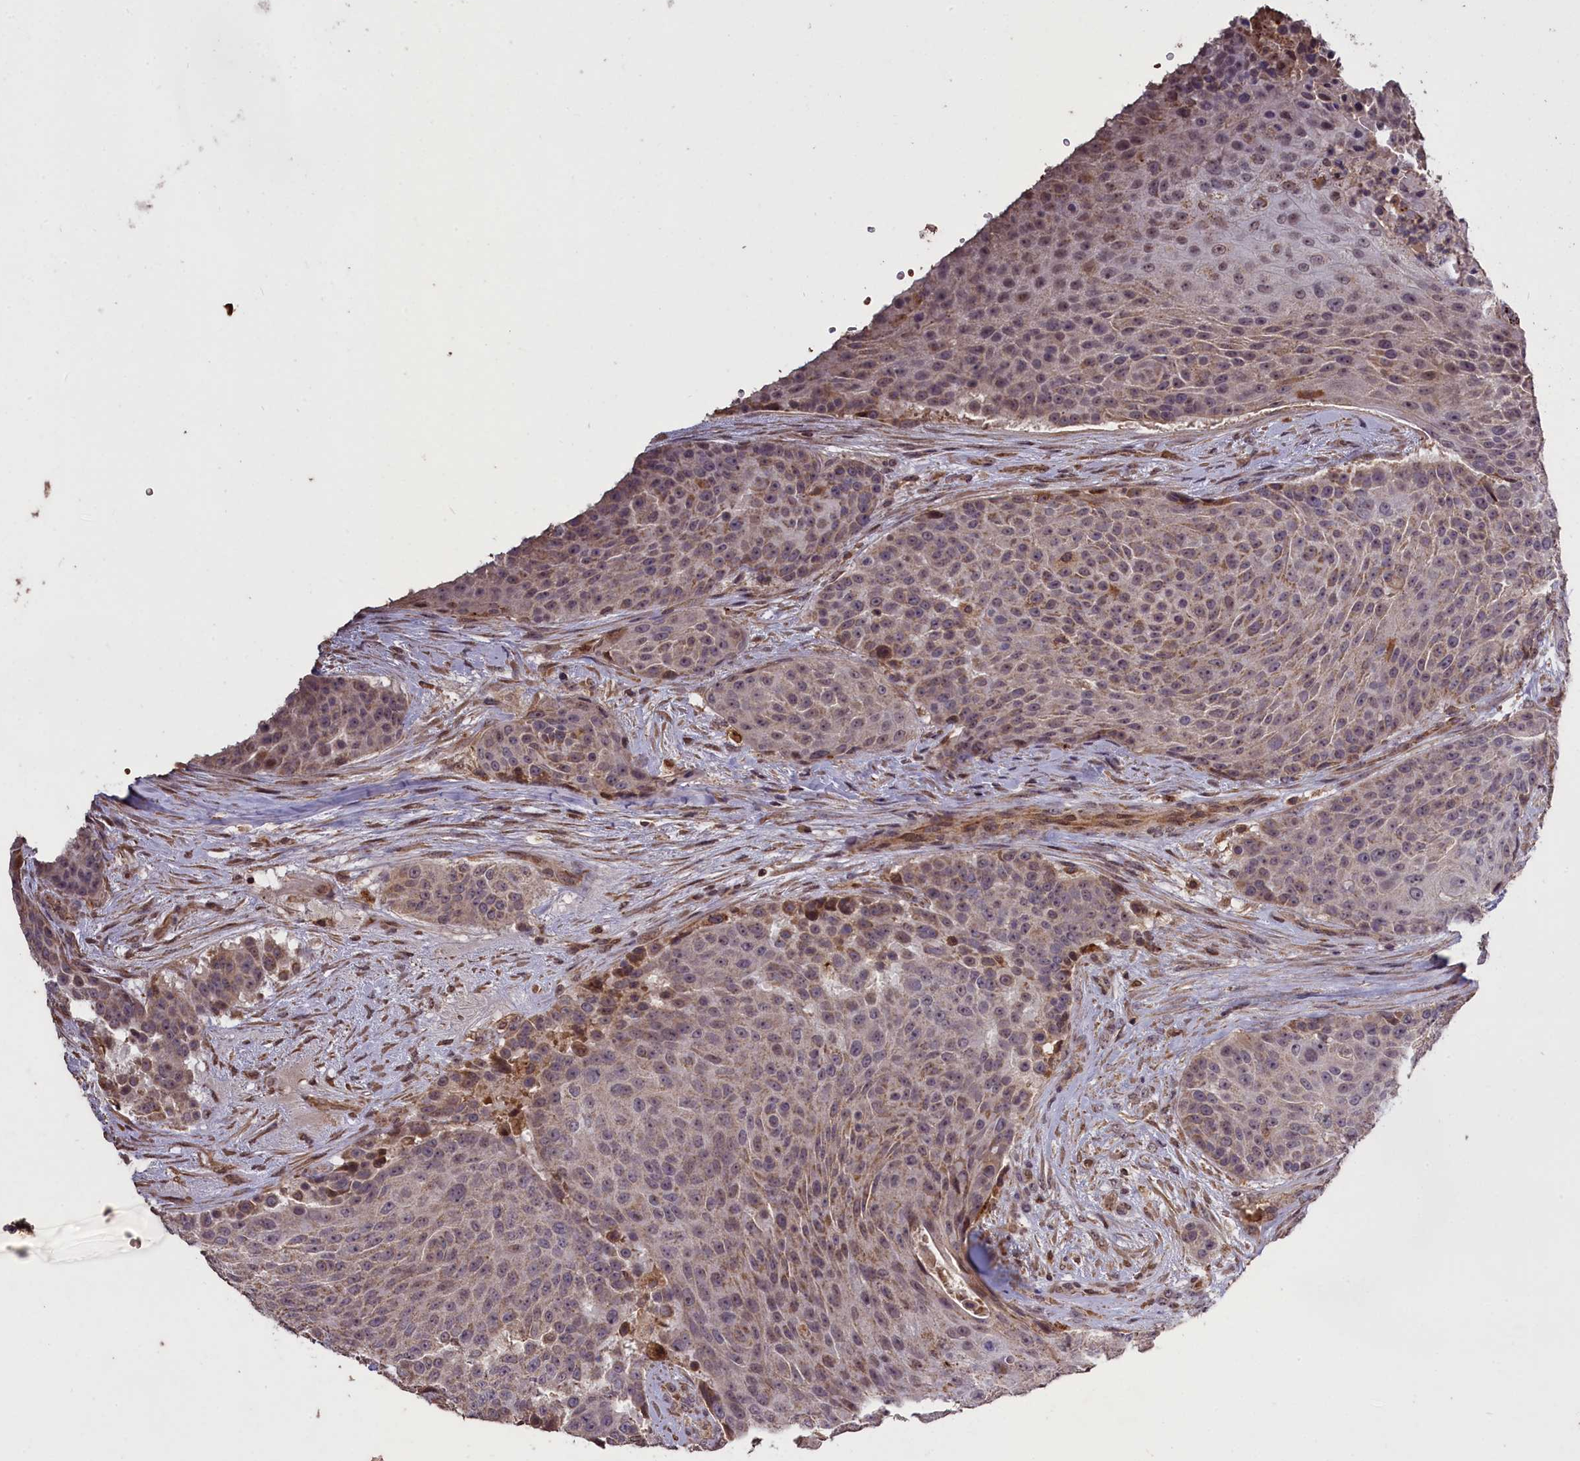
{"staining": {"intensity": "weak", "quantity": "25%-75%", "location": "cytoplasmic/membranous,nuclear"}, "tissue": "urothelial cancer", "cell_type": "Tumor cells", "image_type": "cancer", "snomed": [{"axis": "morphology", "description": "Urothelial carcinoma, High grade"}, {"axis": "topography", "description": "Urinary bladder"}], "caption": "Protein staining of urothelial carcinoma (high-grade) tissue reveals weak cytoplasmic/membranous and nuclear staining in approximately 25%-75% of tumor cells.", "gene": "CLRN2", "patient": {"sex": "female", "age": 63}}